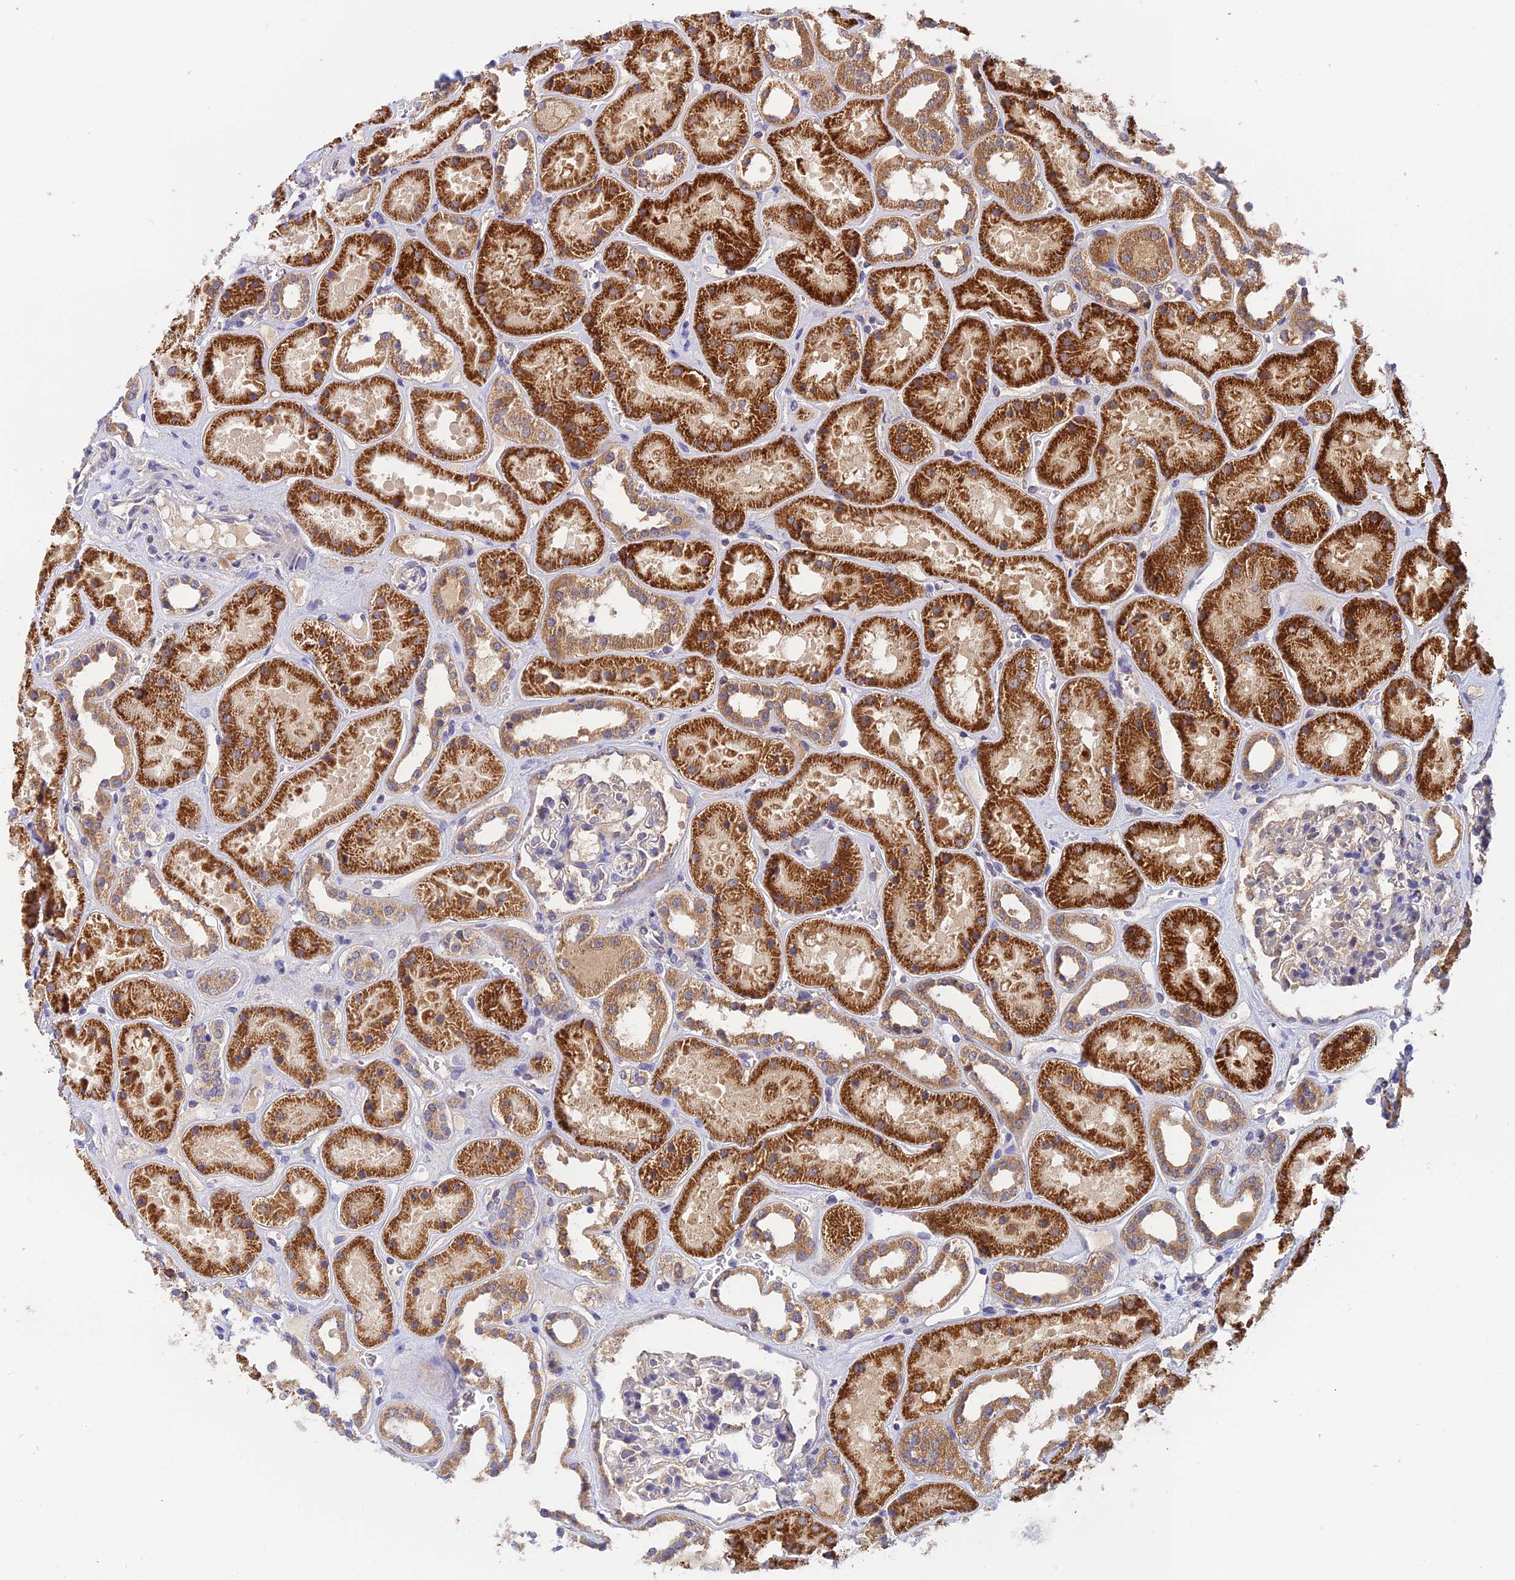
{"staining": {"intensity": "negative", "quantity": "none", "location": "none"}, "tissue": "kidney", "cell_type": "Cells in glomeruli", "image_type": "normal", "snomed": [{"axis": "morphology", "description": "Normal tissue, NOS"}, {"axis": "topography", "description": "Kidney"}], "caption": "This micrograph is of normal kidney stained with immunohistochemistry to label a protein in brown with the nuclei are counter-stained blue. There is no staining in cells in glomeruli.", "gene": "RANBP6", "patient": {"sex": "female", "age": 41}}